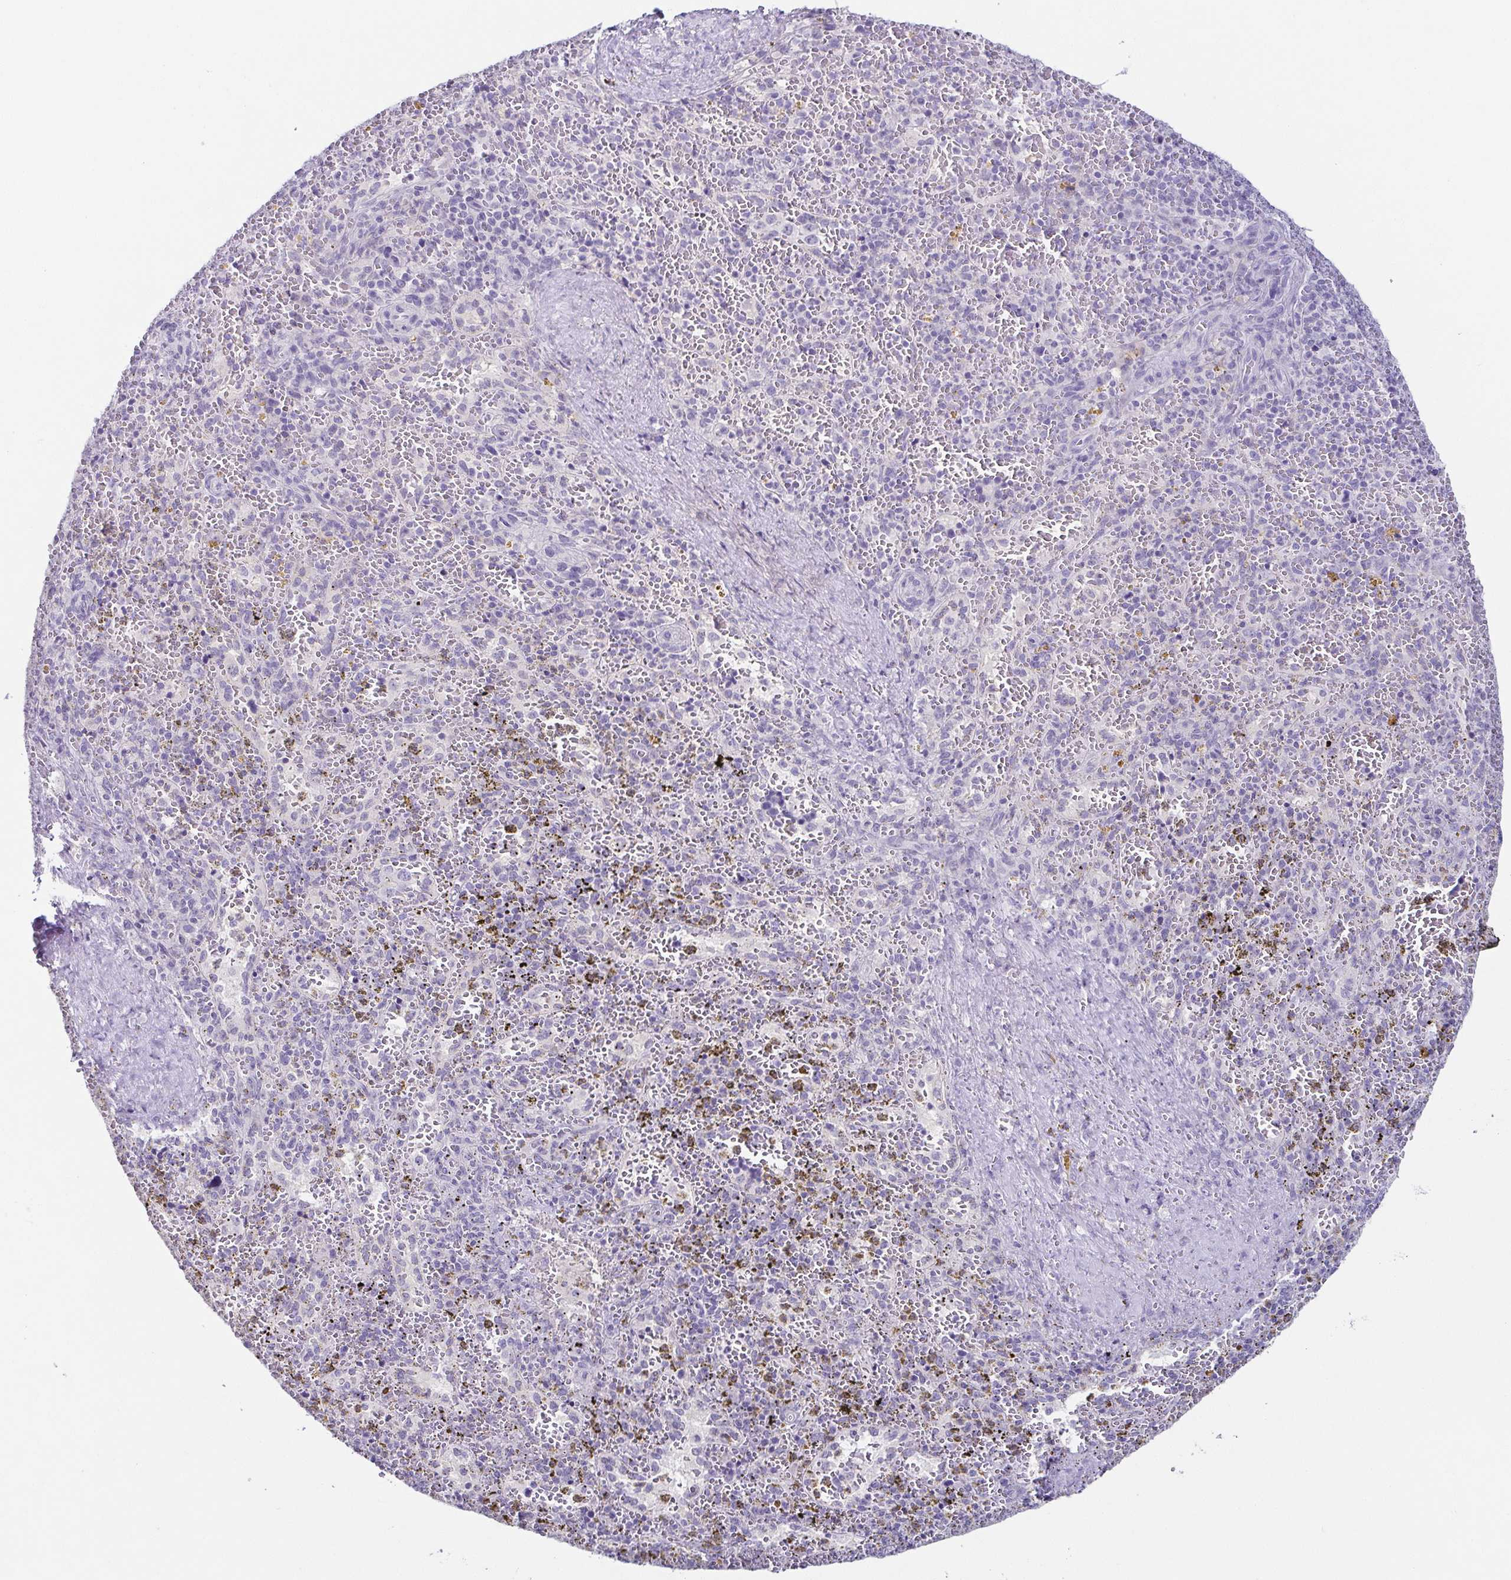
{"staining": {"intensity": "negative", "quantity": "none", "location": "none"}, "tissue": "spleen", "cell_type": "Cells in red pulp", "image_type": "normal", "snomed": [{"axis": "morphology", "description": "Normal tissue, NOS"}, {"axis": "topography", "description": "Spleen"}], "caption": "Cells in red pulp are negative for protein expression in benign human spleen. (Immunohistochemistry (ihc), brightfield microscopy, high magnification).", "gene": "TP73", "patient": {"sex": "female", "age": 50}}